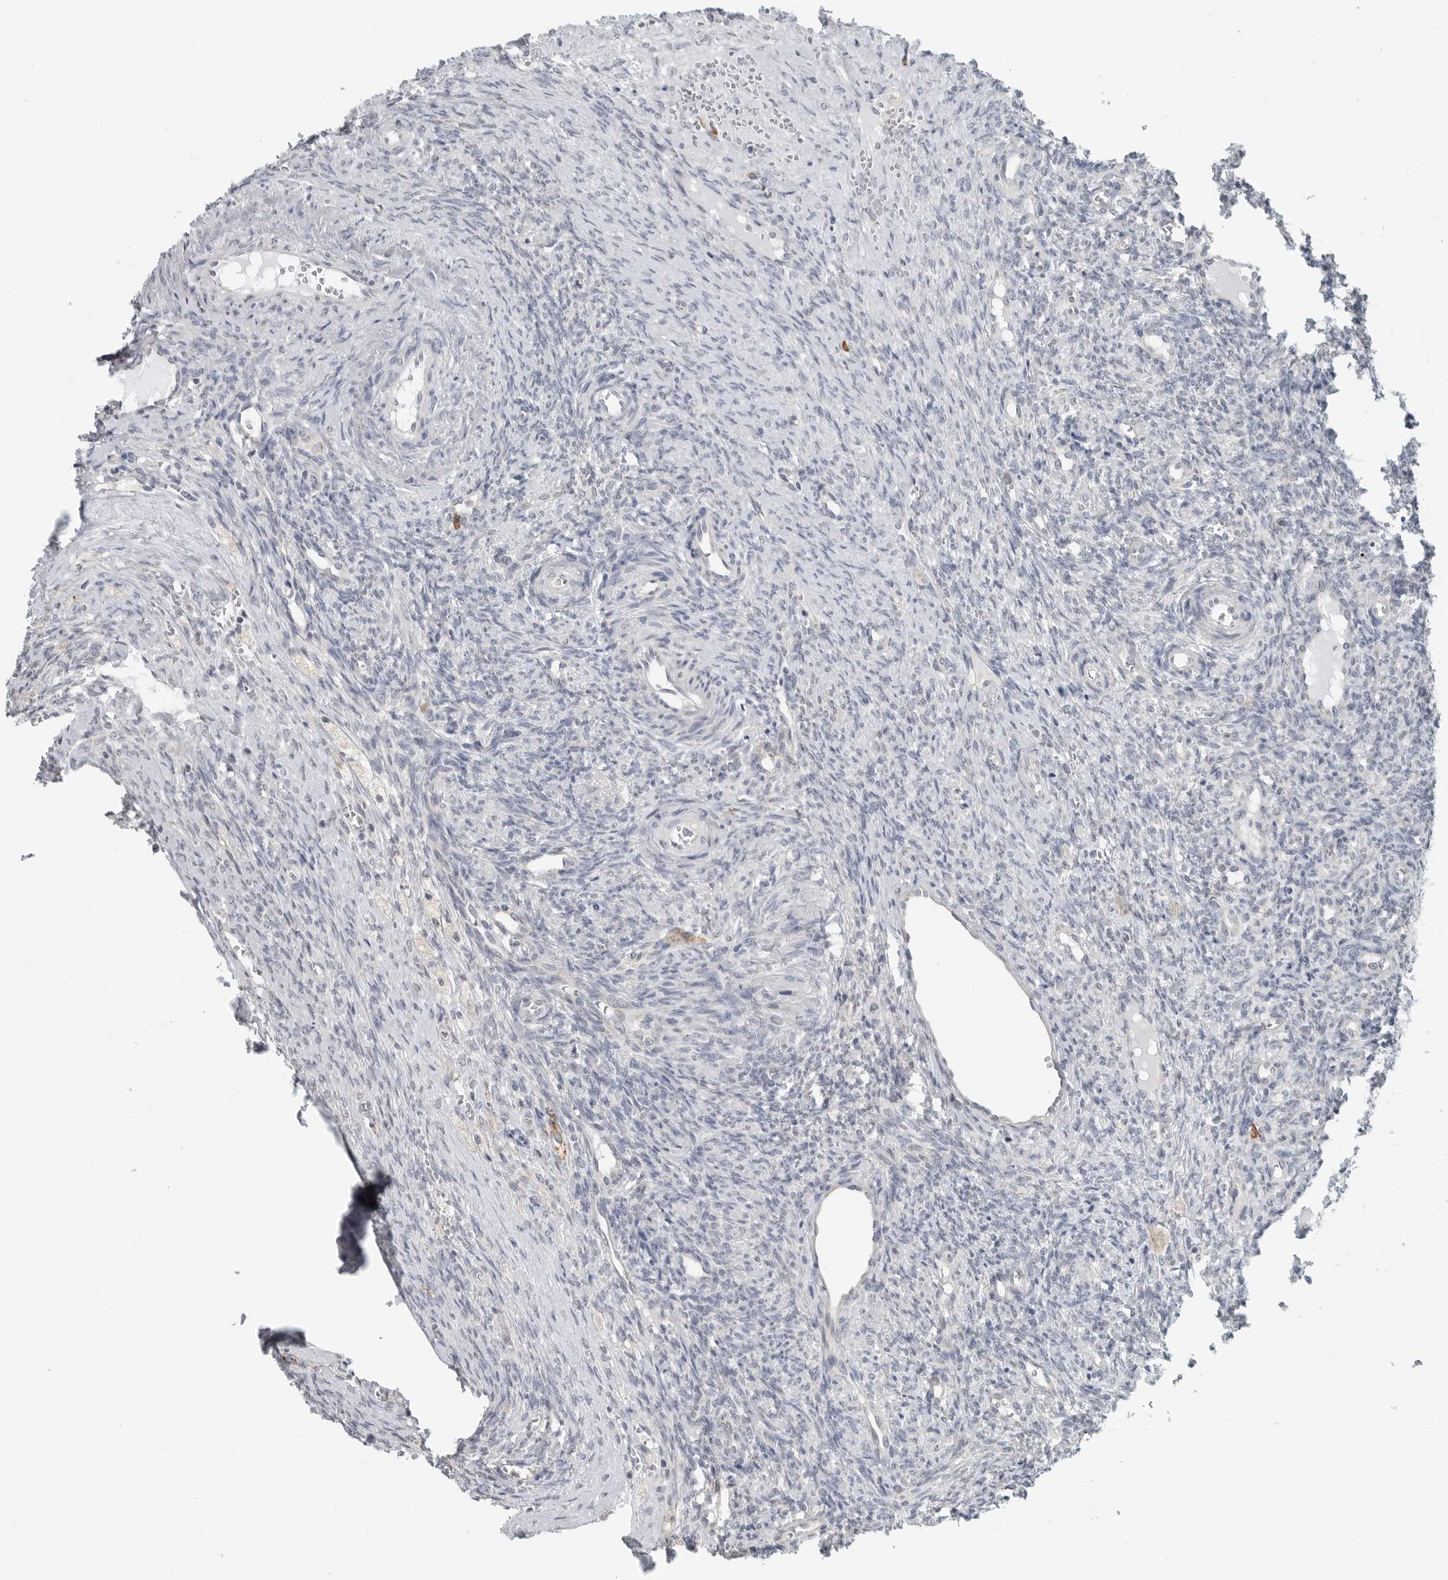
{"staining": {"intensity": "negative", "quantity": "none", "location": "none"}, "tissue": "ovary", "cell_type": "Ovarian stroma cells", "image_type": "normal", "snomed": [{"axis": "morphology", "description": "Normal tissue, NOS"}, {"axis": "topography", "description": "Ovary"}], "caption": "The photomicrograph shows no significant expression in ovarian stroma cells of ovary. (Stains: DAB IHC with hematoxylin counter stain, Microscopy: brightfield microscopy at high magnification).", "gene": "IL12RB2", "patient": {"sex": "female", "age": 41}}